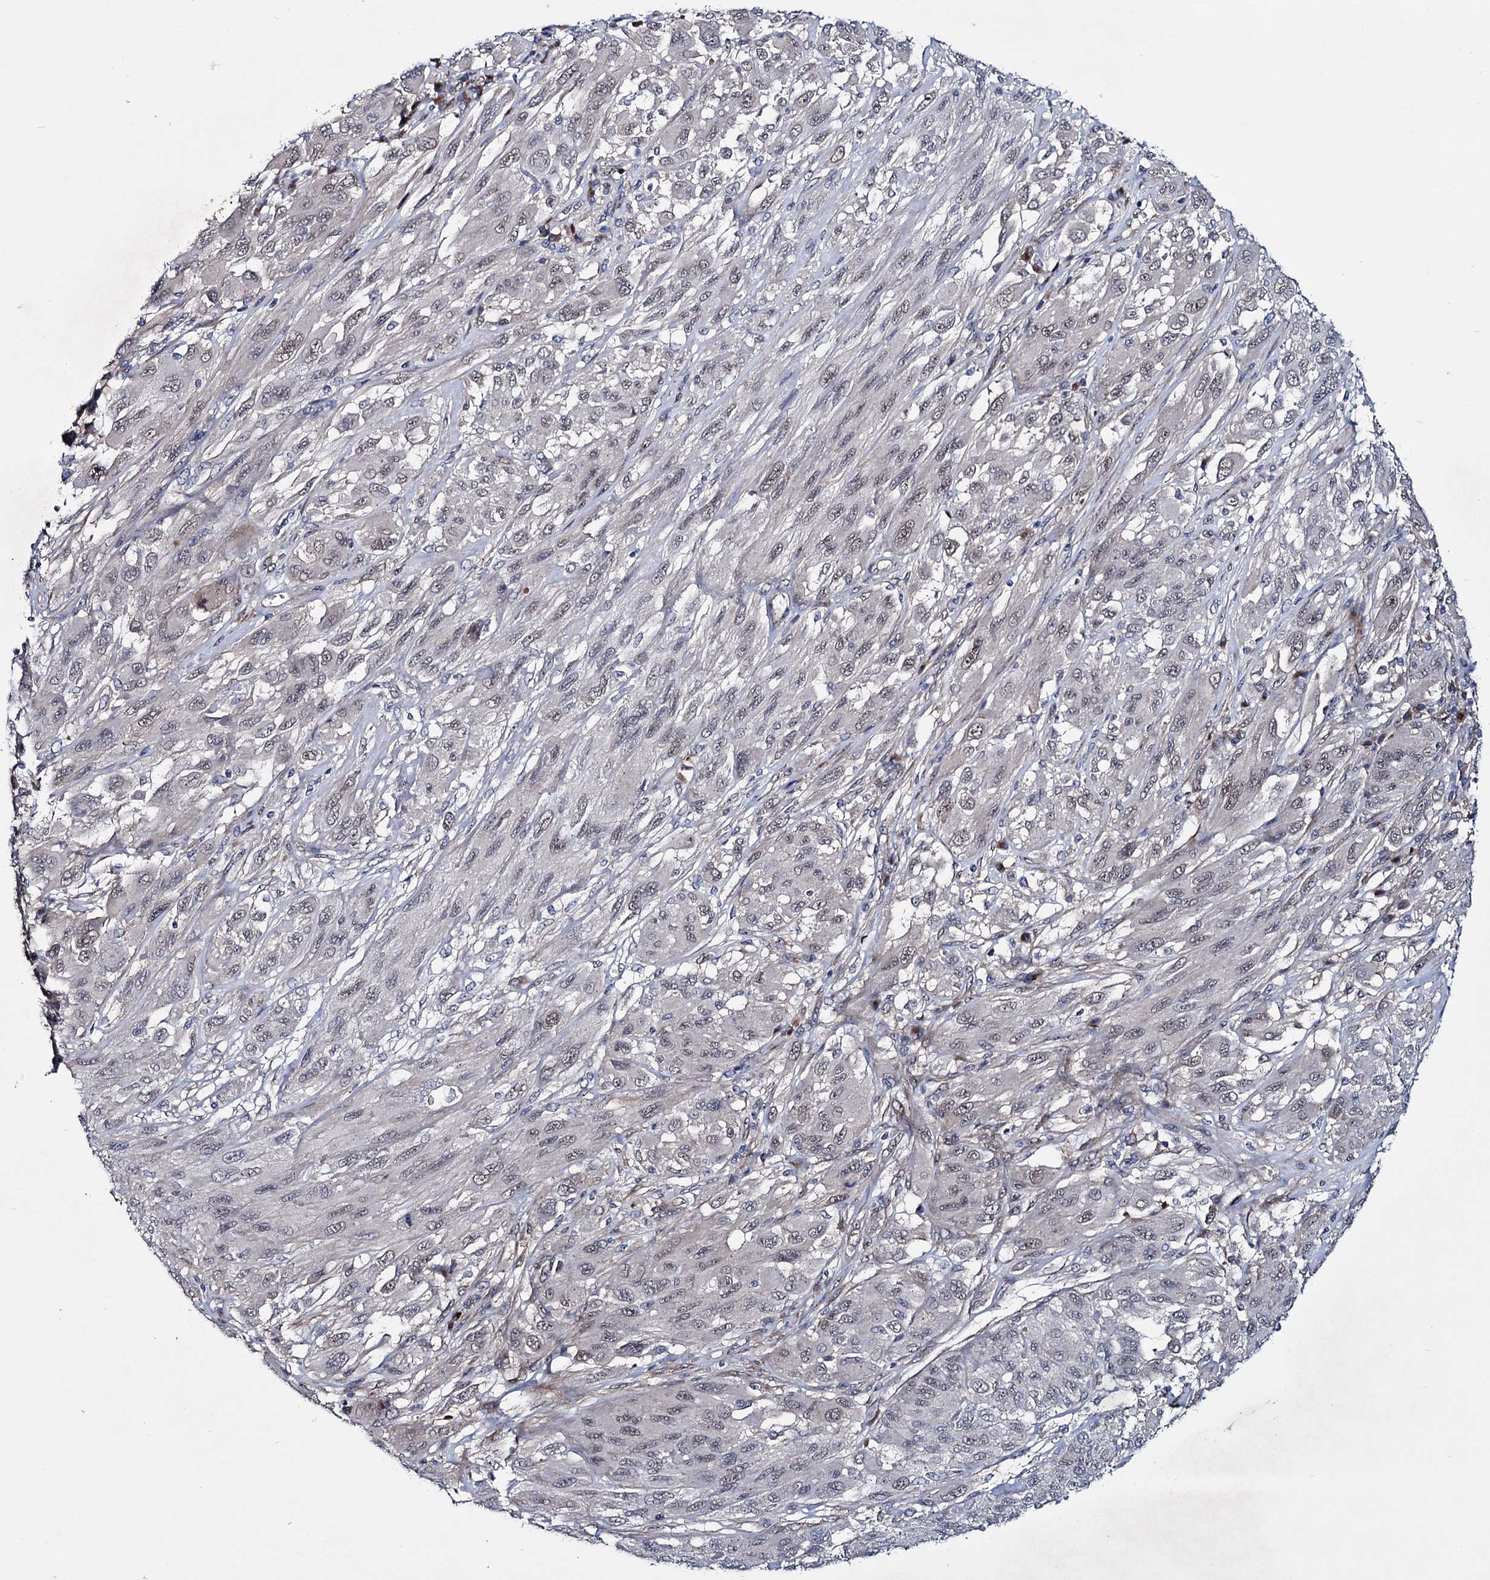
{"staining": {"intensity": "weak", "quantity": "25%-75%", "location": "nuclear"}, "tissue": "melanoma", "cell_type": "Tumor cells", "image_type": "cancer", "snomed": [{"axis": "morphology", "description": "Malignant melanoma, NOS"}, {"axis": "topography", "description": "Skin"}], "caption": "A histopathology image of human malignant melanoma stained for a protein exhibits weak nuclear brown staining in tumor cells.", "gene": "EYA4", "patient": {"sex": "female", "age": 91}}